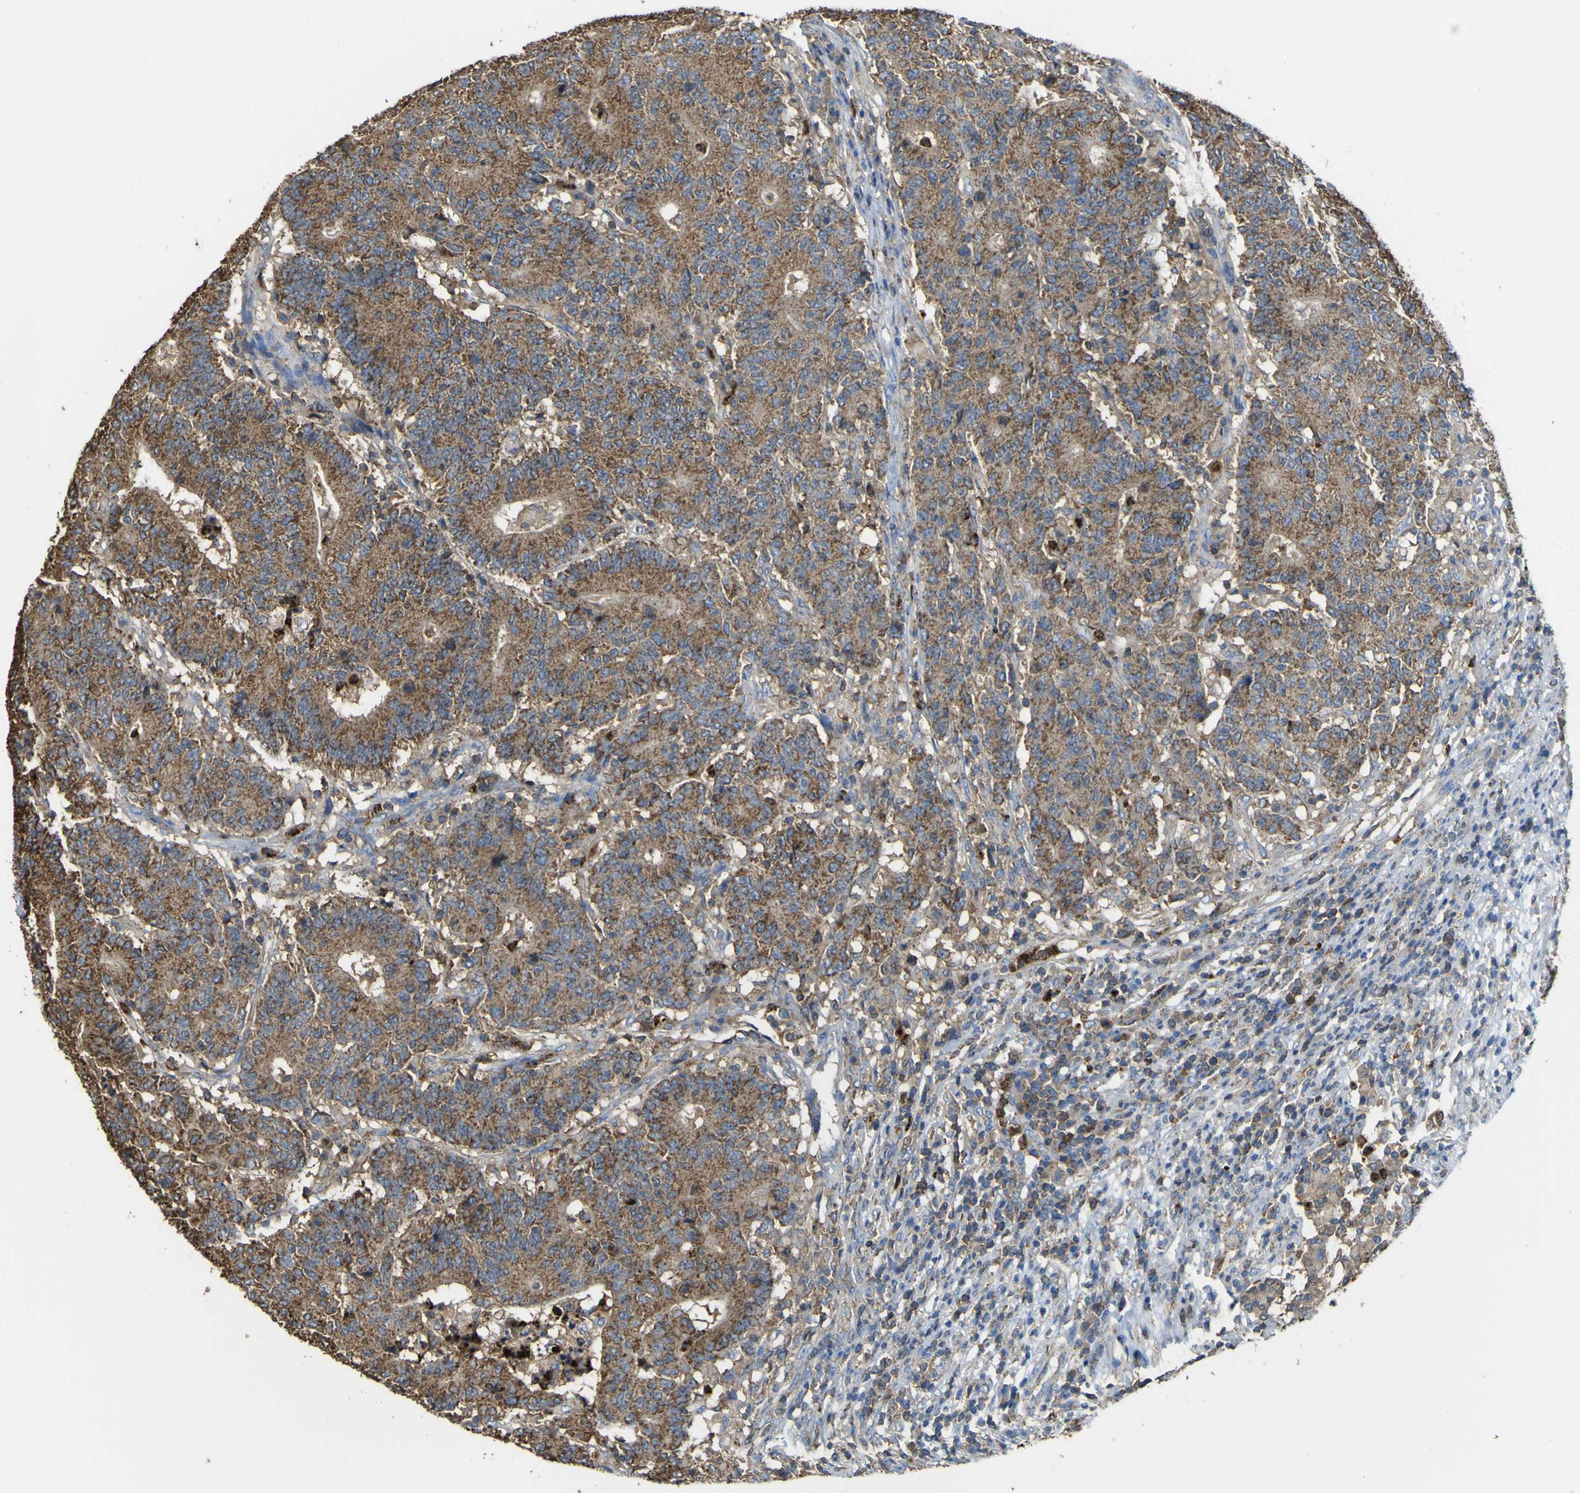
{"staining": {"intensity": "moderate", "quantity": ">75%", "location": "cytoplasmic/membranous"}, "tissue": "colorectal cancer", "cell_type": "Tumor cells", "image_type": "cancer", "snomed": [{"axis": "morphology", "description": "Normal tissue, NOS"}, {"axis": "morphology", "description": "Adenocarcinoma, NOS"}, {"axis": "topography", "description": "Colon"}], "caption": "A histopathology image showing moderate cytoplasmic/membranous positivity in approximately >75% of tumor cells in colorectal adenocarcinoma, as visualized by brown immunohistochemical staining.", "gene": "ACSL3", "patient": {"sex": "female", "age": 75}}